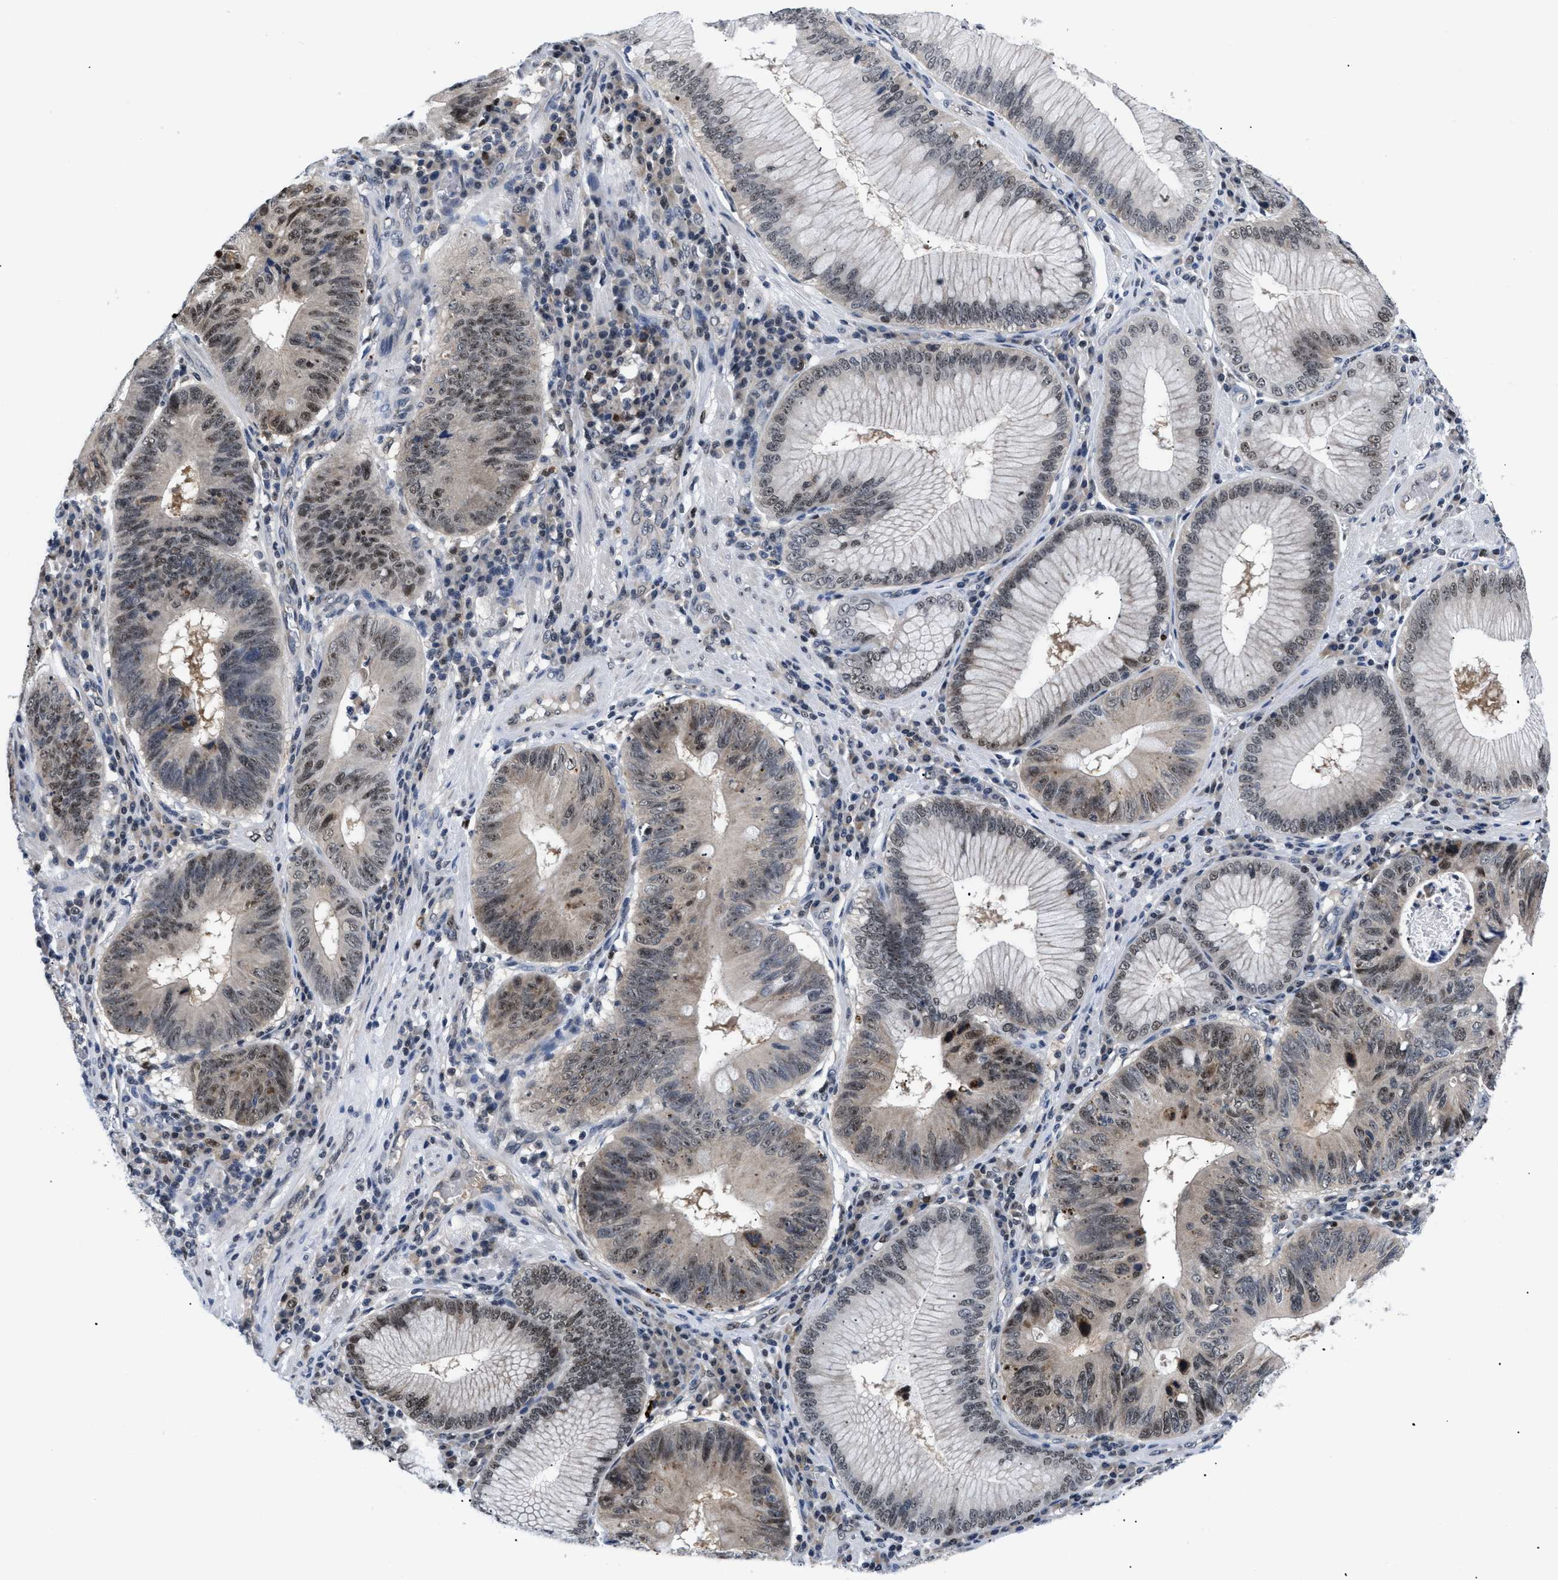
{"staining": {"intensity": "moderate", "quantity": "25%-75%", "location": "cytoplasmic/membranous,nuclear"}, "tissue": "stomach cancer", "cell_type": "Tumor cells", "image_type": "cancer", "snomed": [{"axis": "morphology", "description": "Adenocarcinoma, NOS"}, {"axis": "topography", "description": "Stomach"}], "caption": "This micrograph reveals adenocarcinoma (stomach) stained with IHC to label a protein in brown. The cytoplasmic/membranous and nuclear of tumor cells show moderate positivity for the protein. Nuclei are counter-stained blue.", "gene": "PITHD1", "patient": {"sex": "male", "age": 59}}